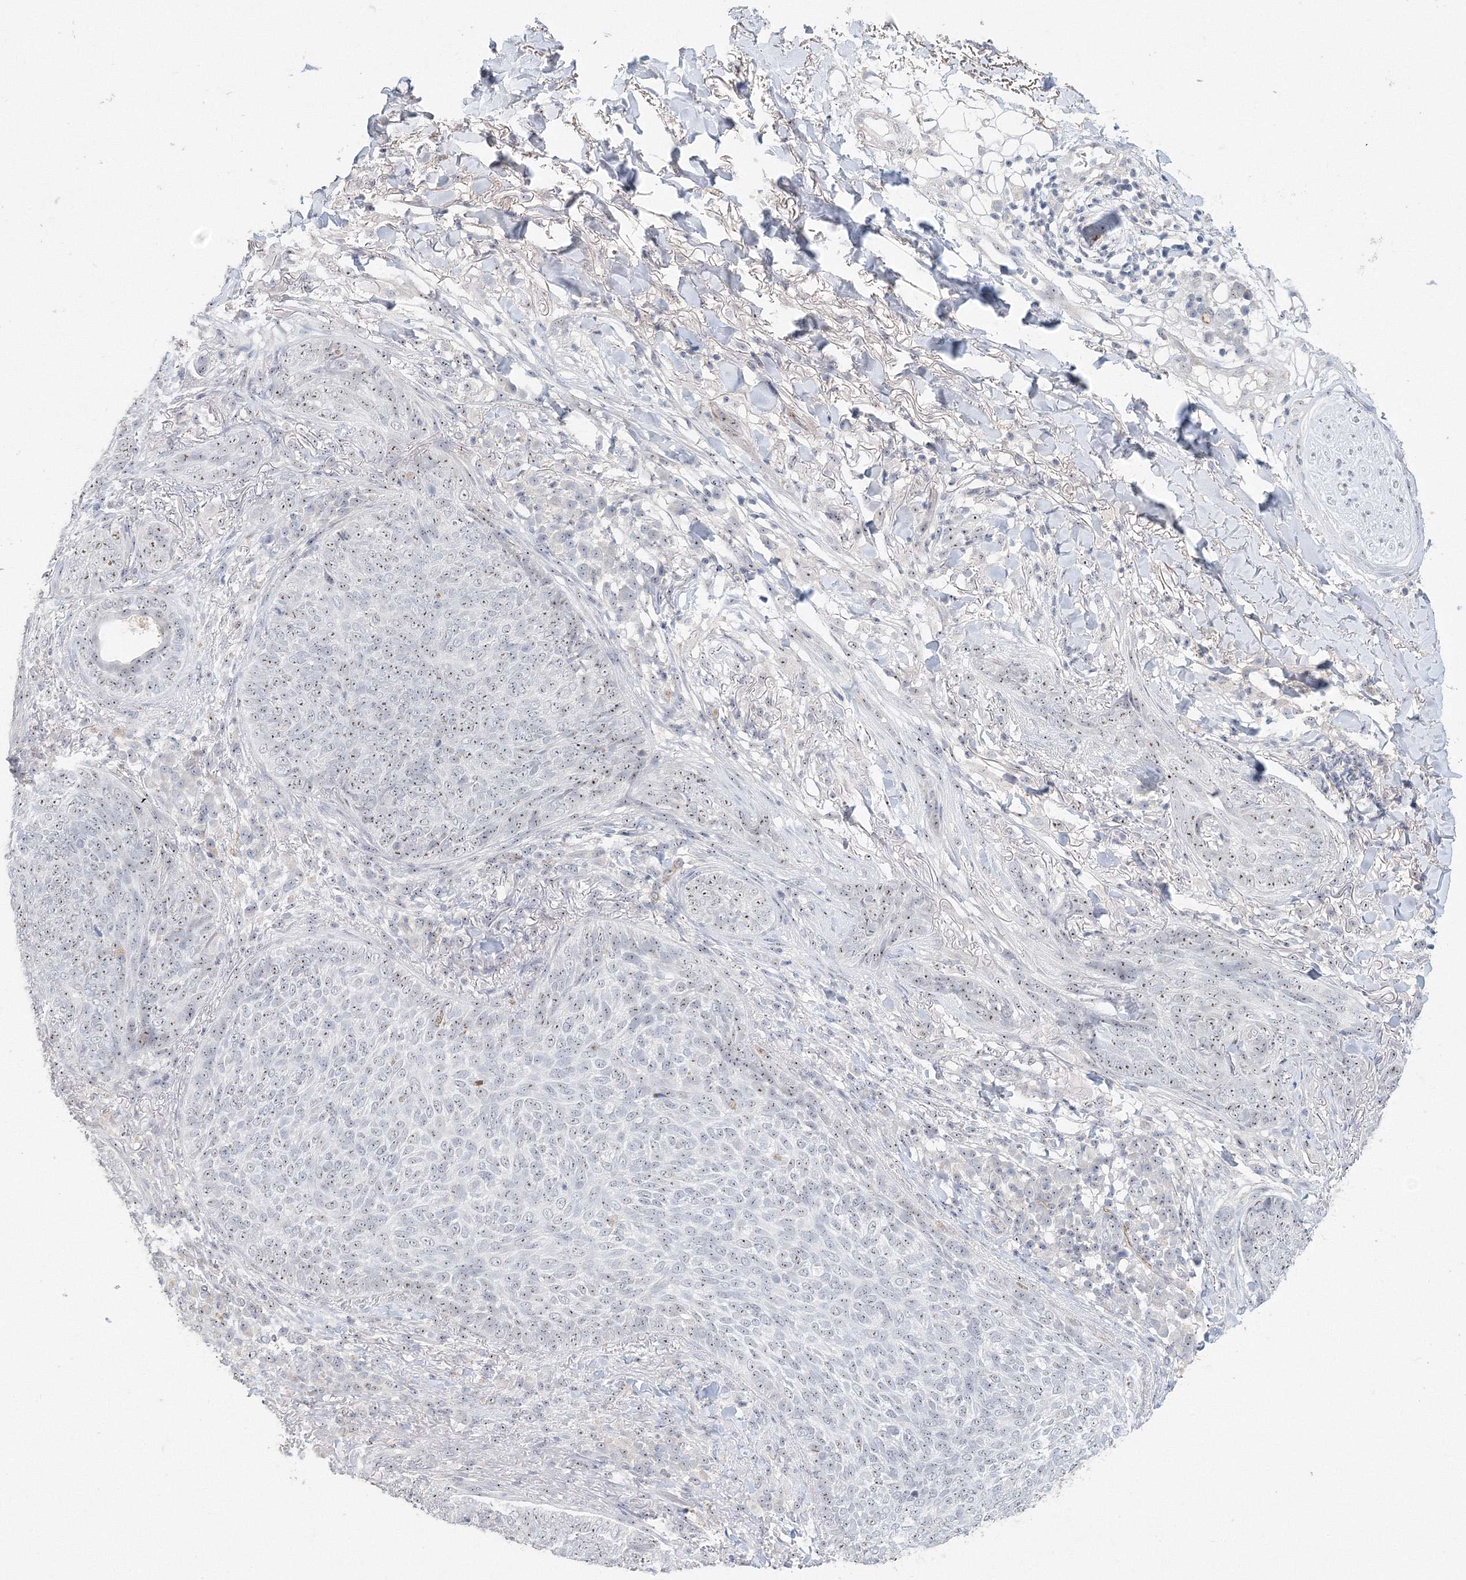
{"staining": {"intensity": "weak", "quantity": ">75%", "location": "nuclear"}, "tissue": "skin cancer", "cell_type": "Tumor cells", "image_type": "cancer", "snomed": [{"axis": "morphology", "description": "Basal cell carcinoma"}, {"axis": "topography", "description": "Skin"}], "caption": "An immunohistochemistry (IHC) micrograph of neoplastic tissue is shown. Protein staining in brown shows weak nuclear positivity in skin cancer (basal cell carcinoma) within tumor cells.", "gene": "SIRT7", "patient": {"sex": "male", "age": 85}}